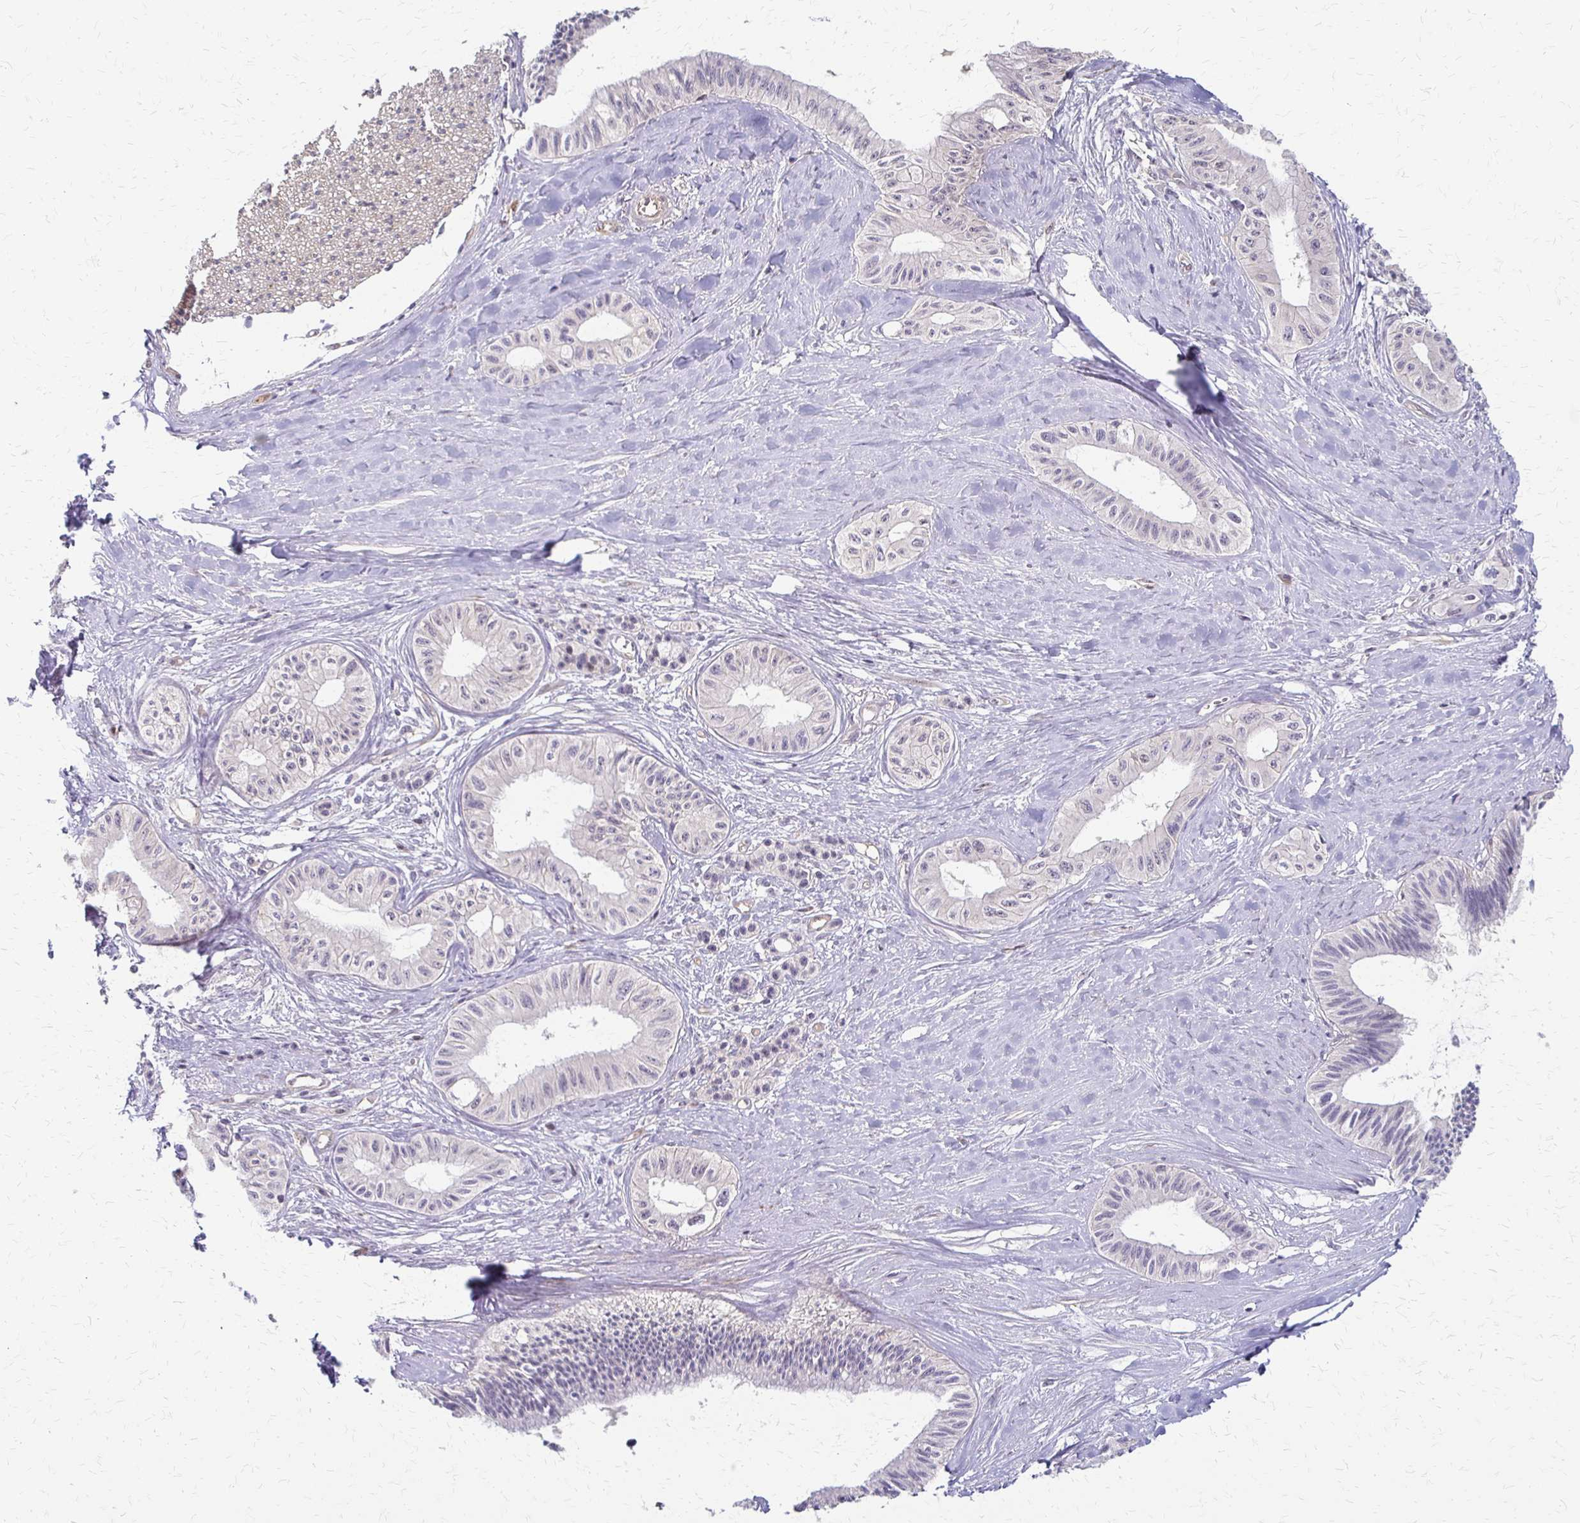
{"staining": {"intensity": "negative", "quantity": "none", "location": "none"}, "tissue": "pancreatic cancer", "cell_type": "Tumor cells", "image_type": "cancer", "snomed": [{"axis": "morphology", "description": "Adenocarcinoma, NOS"}, {"axis": "topography", "description": "Pancreas"}], "caption": "An immunohistochemistry micrograph of pancreatic adenocarcinoma is shown. There is no staining in tumor cells of pancreatic adenocarcinoma.", "gene": "CFL2", "patient": {"sex": "male", "age": 71}}